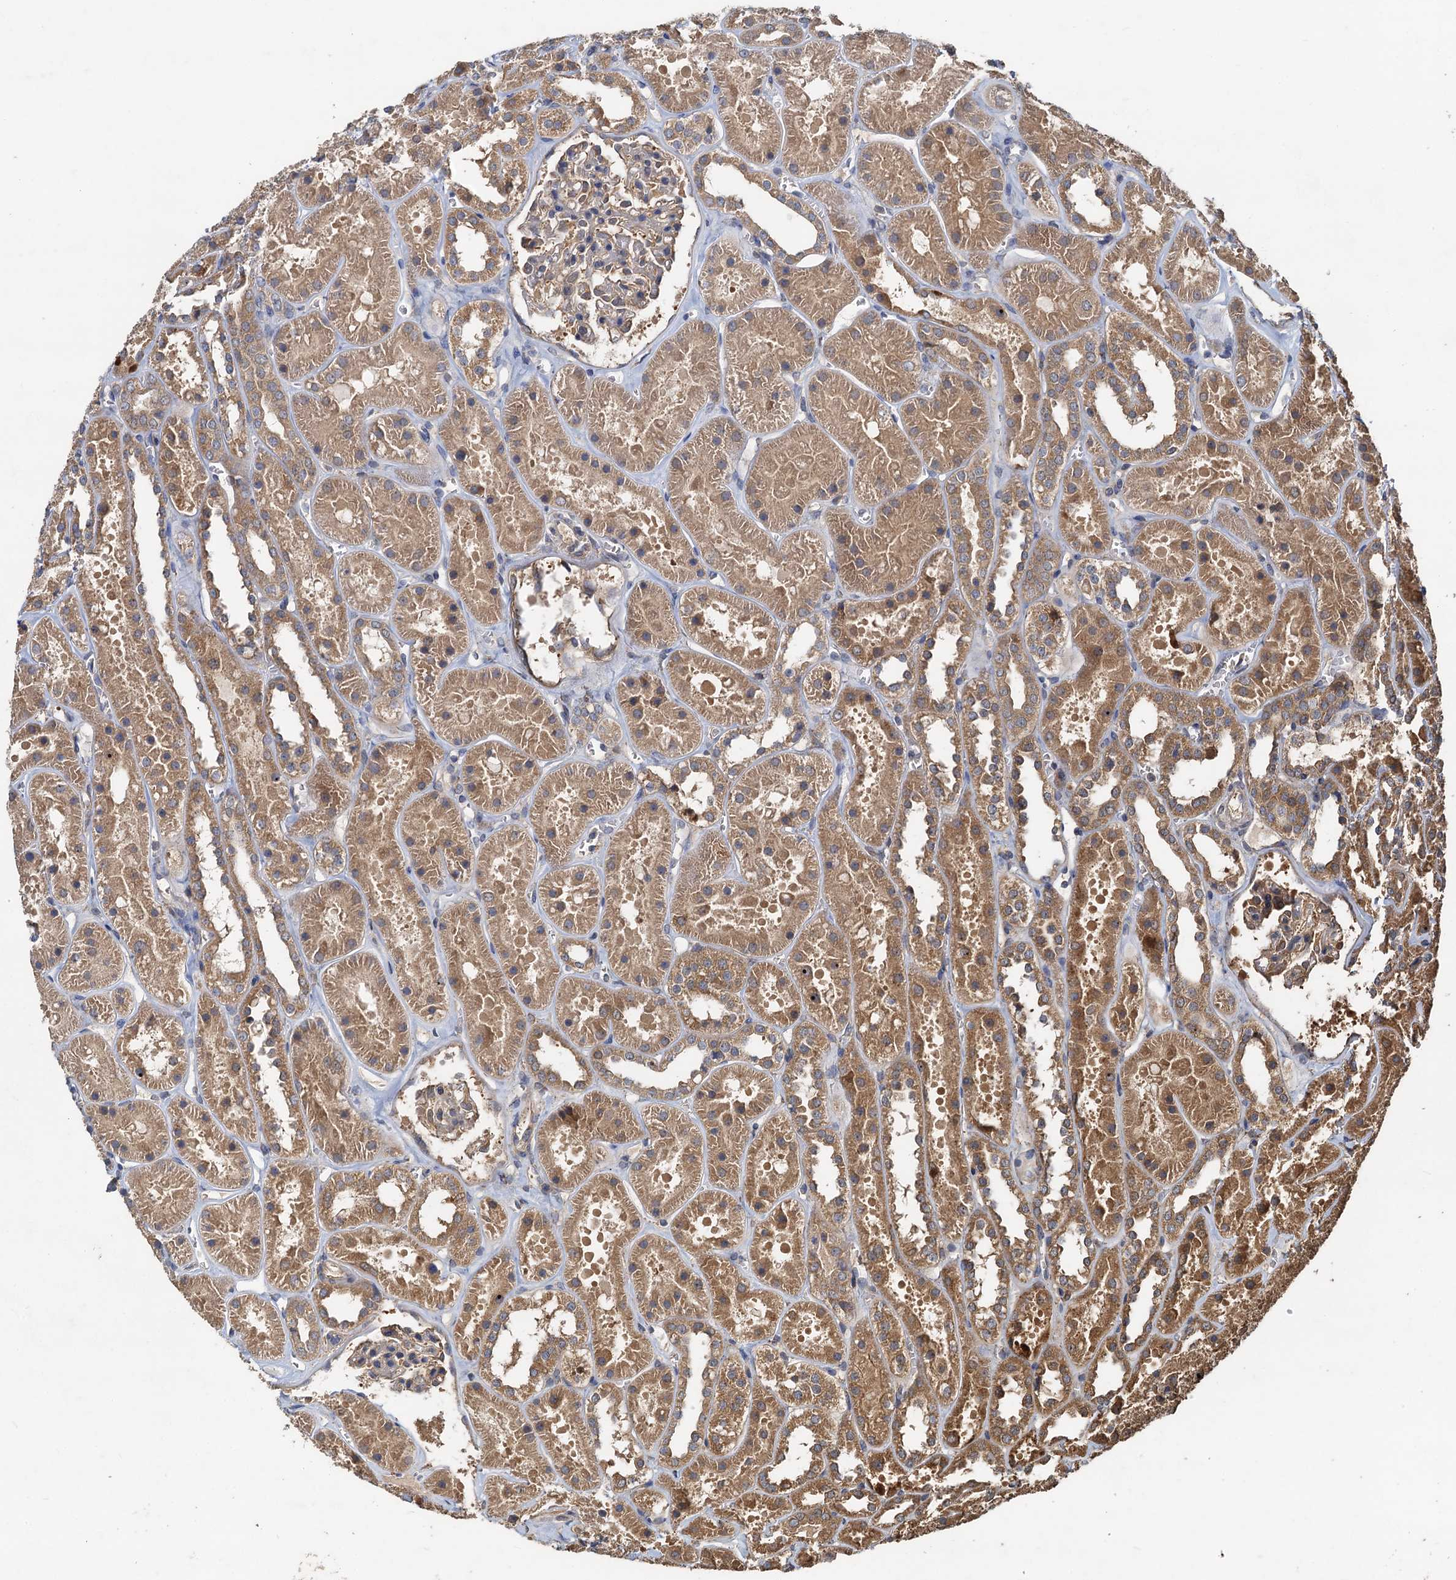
{"staining": {"intensity": "weak", "quantity": "25%-75%", "location": "cytoplasmic/membranous"}, "tissue": "kidney", "cell_type": "Cells in glomeruli", "image_type": "normal", "snomed": [{"axis": "morphology", "description": "Normal tissue, NOS"}, {"axis": "topography", "description": "Kidney"}], "caption": "This micrograph reveals IHC staining of unremarkable kidney, with low weak cytoplasmic/membranous staining in about 25%-75% of cells in glomeruli.", "gene": "HYI", "patient": {"sex": "female", "age": 41}}